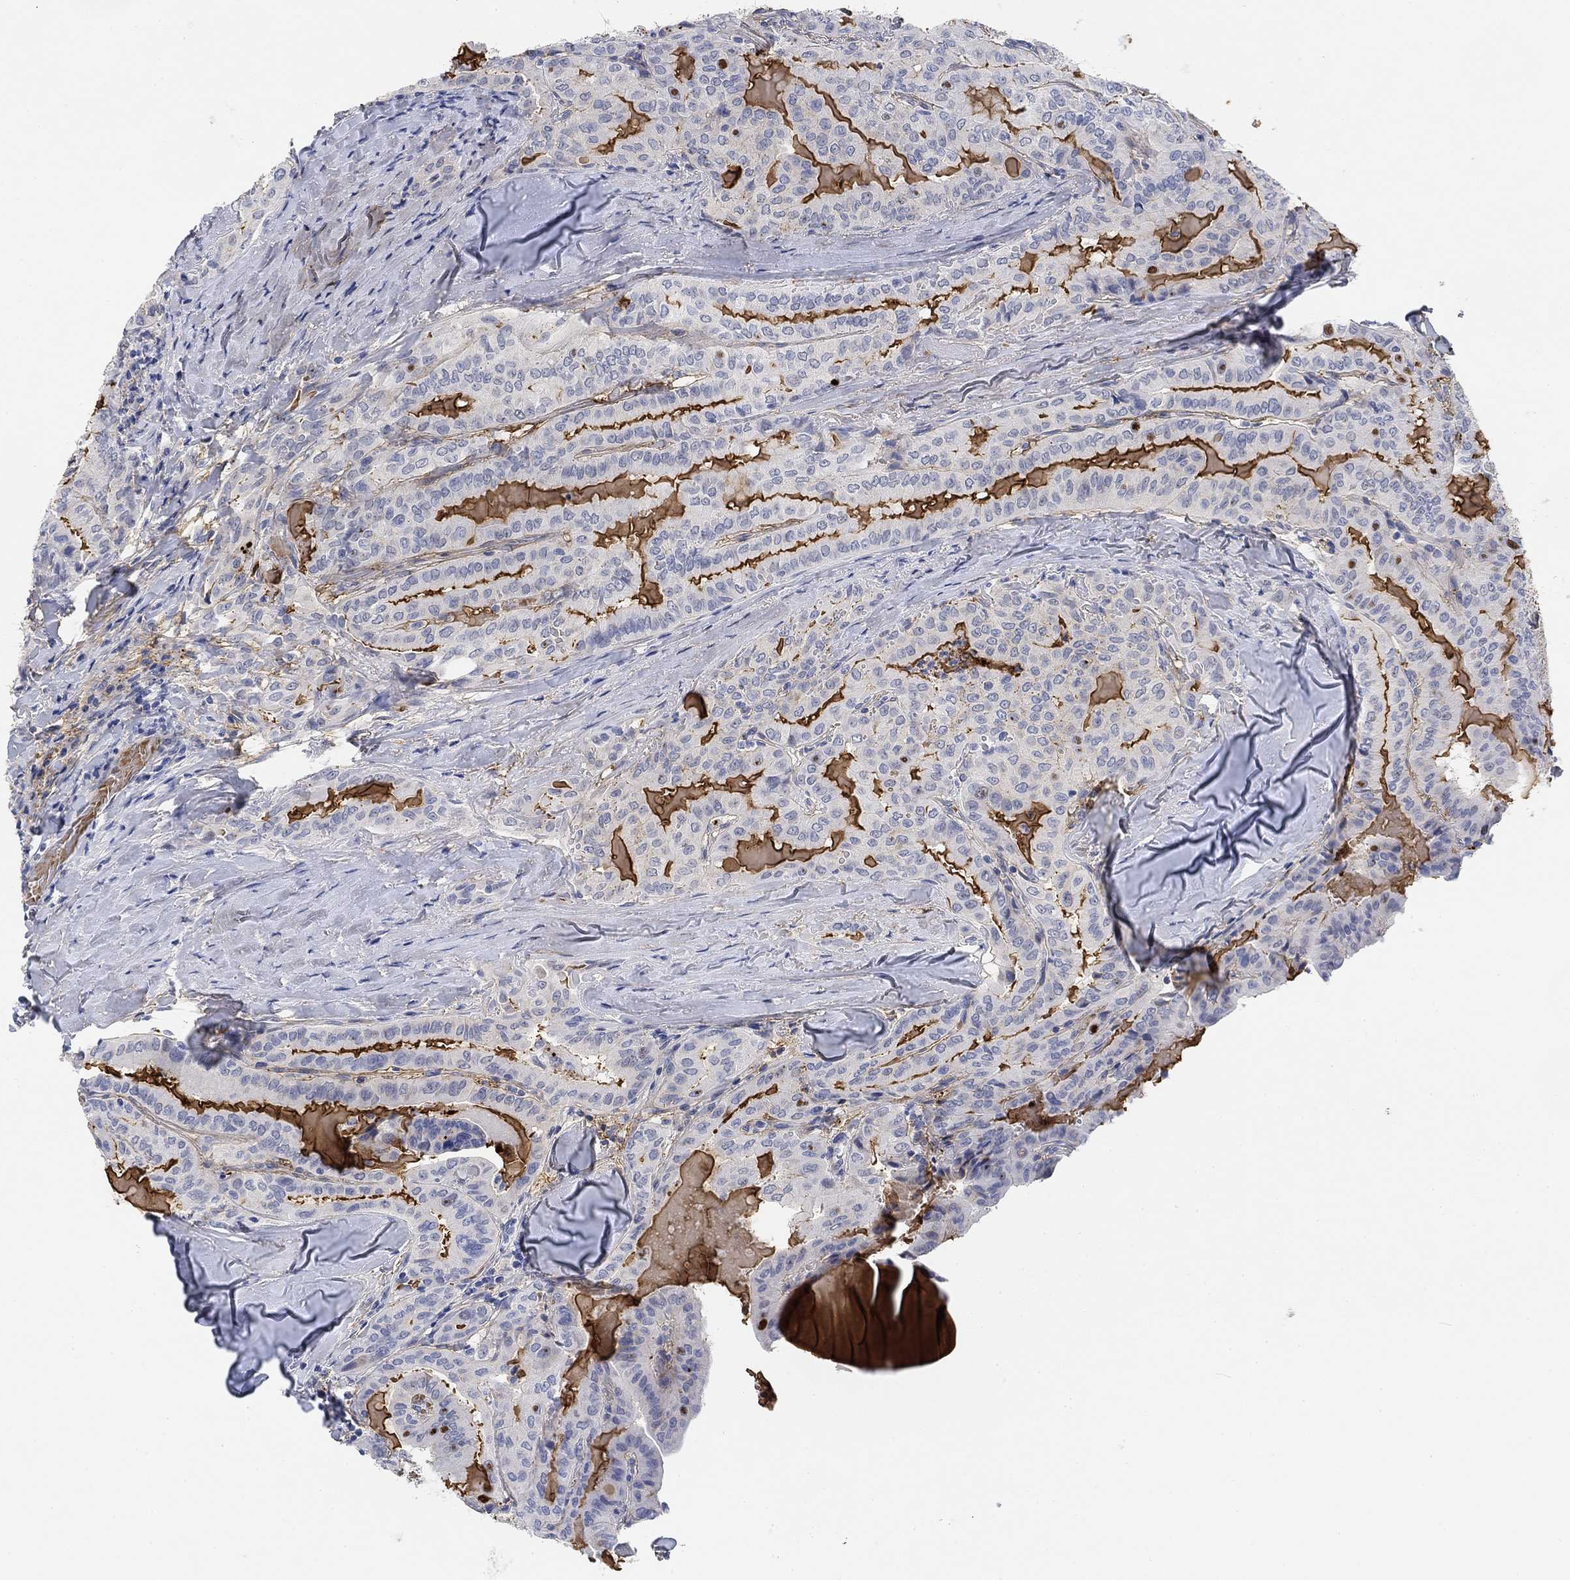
{"staining": {"intensity": "negative", "quantity": "none", "location": "none"}, "tissue": "thyroid cancer", "cell_type": "Tumor cells", "image_type": "cancer", "snomed": [{"axis": "morphology", "description": "Papillary adenocarcinoma, NOS"}, {"axis": "topography", "description": "Thyroid gland"}], "caption": "DAB (3,3'-diaminobenzidine) immunohistochemical staining of human thyroid cancer exhibits no significant positivity in tumor cells.", "gene": "PAX6", "patient": {"sex": "female", "age": 68}}